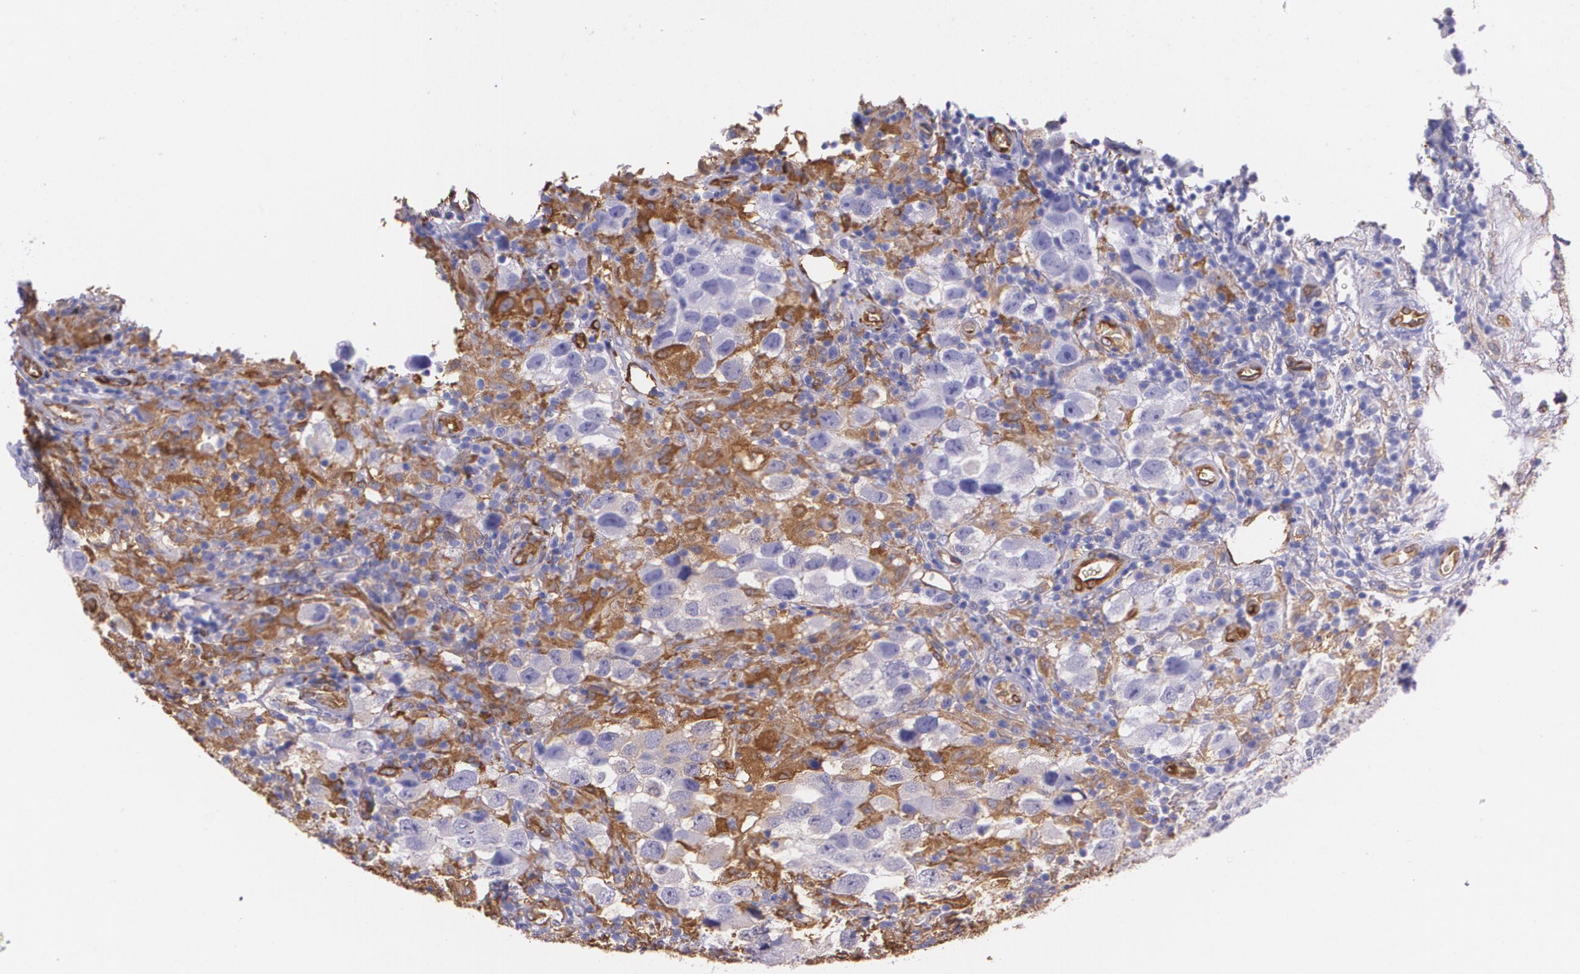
{"staining": {"intensity": "negative", "quantity": "none", "location": "none"}, "tissue": "testis cancer", "cell_type": "Tumor cells", "image_type": "cancer", "snomed": [{"axis": "morphology", "description": "Carcinoma, Embryonal, NOS"}, {"axis": "topography", "description": "Testis"}], "caption": "This is a micrograph of immunohistochemistry staining of testis cancer, which shows no positivity in tumor cells.", "gene": "MMP2", "patient": {"sex": "male", "age": 21}}